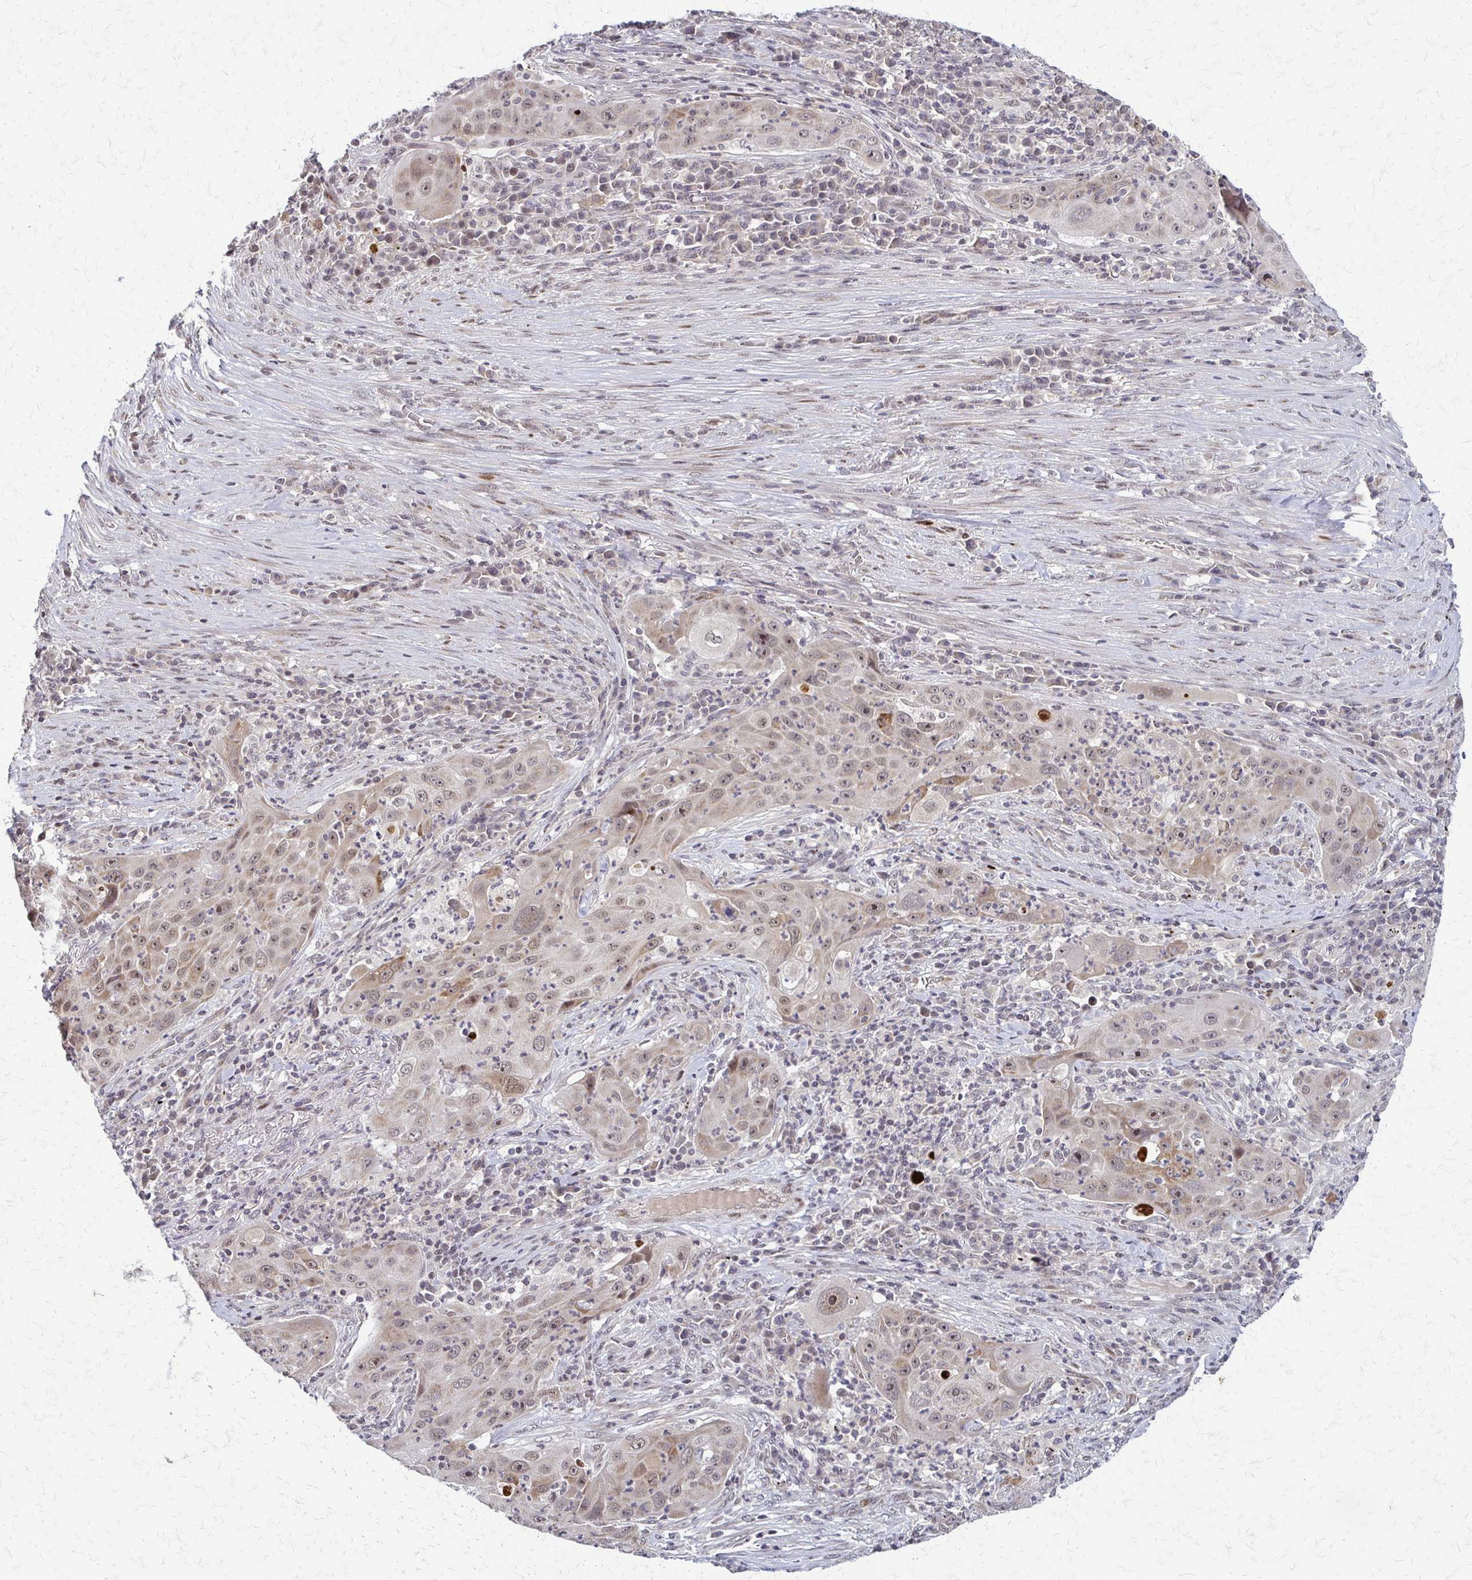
{"staining": {"intensity": "weak", "quantity": "25%-75%", "location": "cytoplasmic/membranous,nuclear"}, "tissue": "lung cancer", "cell_type": "Tumor cells", "image_type": "cancer", "snomed": [{"axis": "morphology", "description": "Squamous cell carcinoma, NOS"}, {"axis": "topography", "description": "Lung"}], "caption": "A photomicrograph showing weak cytoplasmic/membranous and nuclear positivity in approximately 25%-75% of tumor cells in squamous cell carcinoma (lung), as visualized by brown immunohistochemical staining.", "gene": "TRIR", "patient": {"sex": "female", "age": 59}}